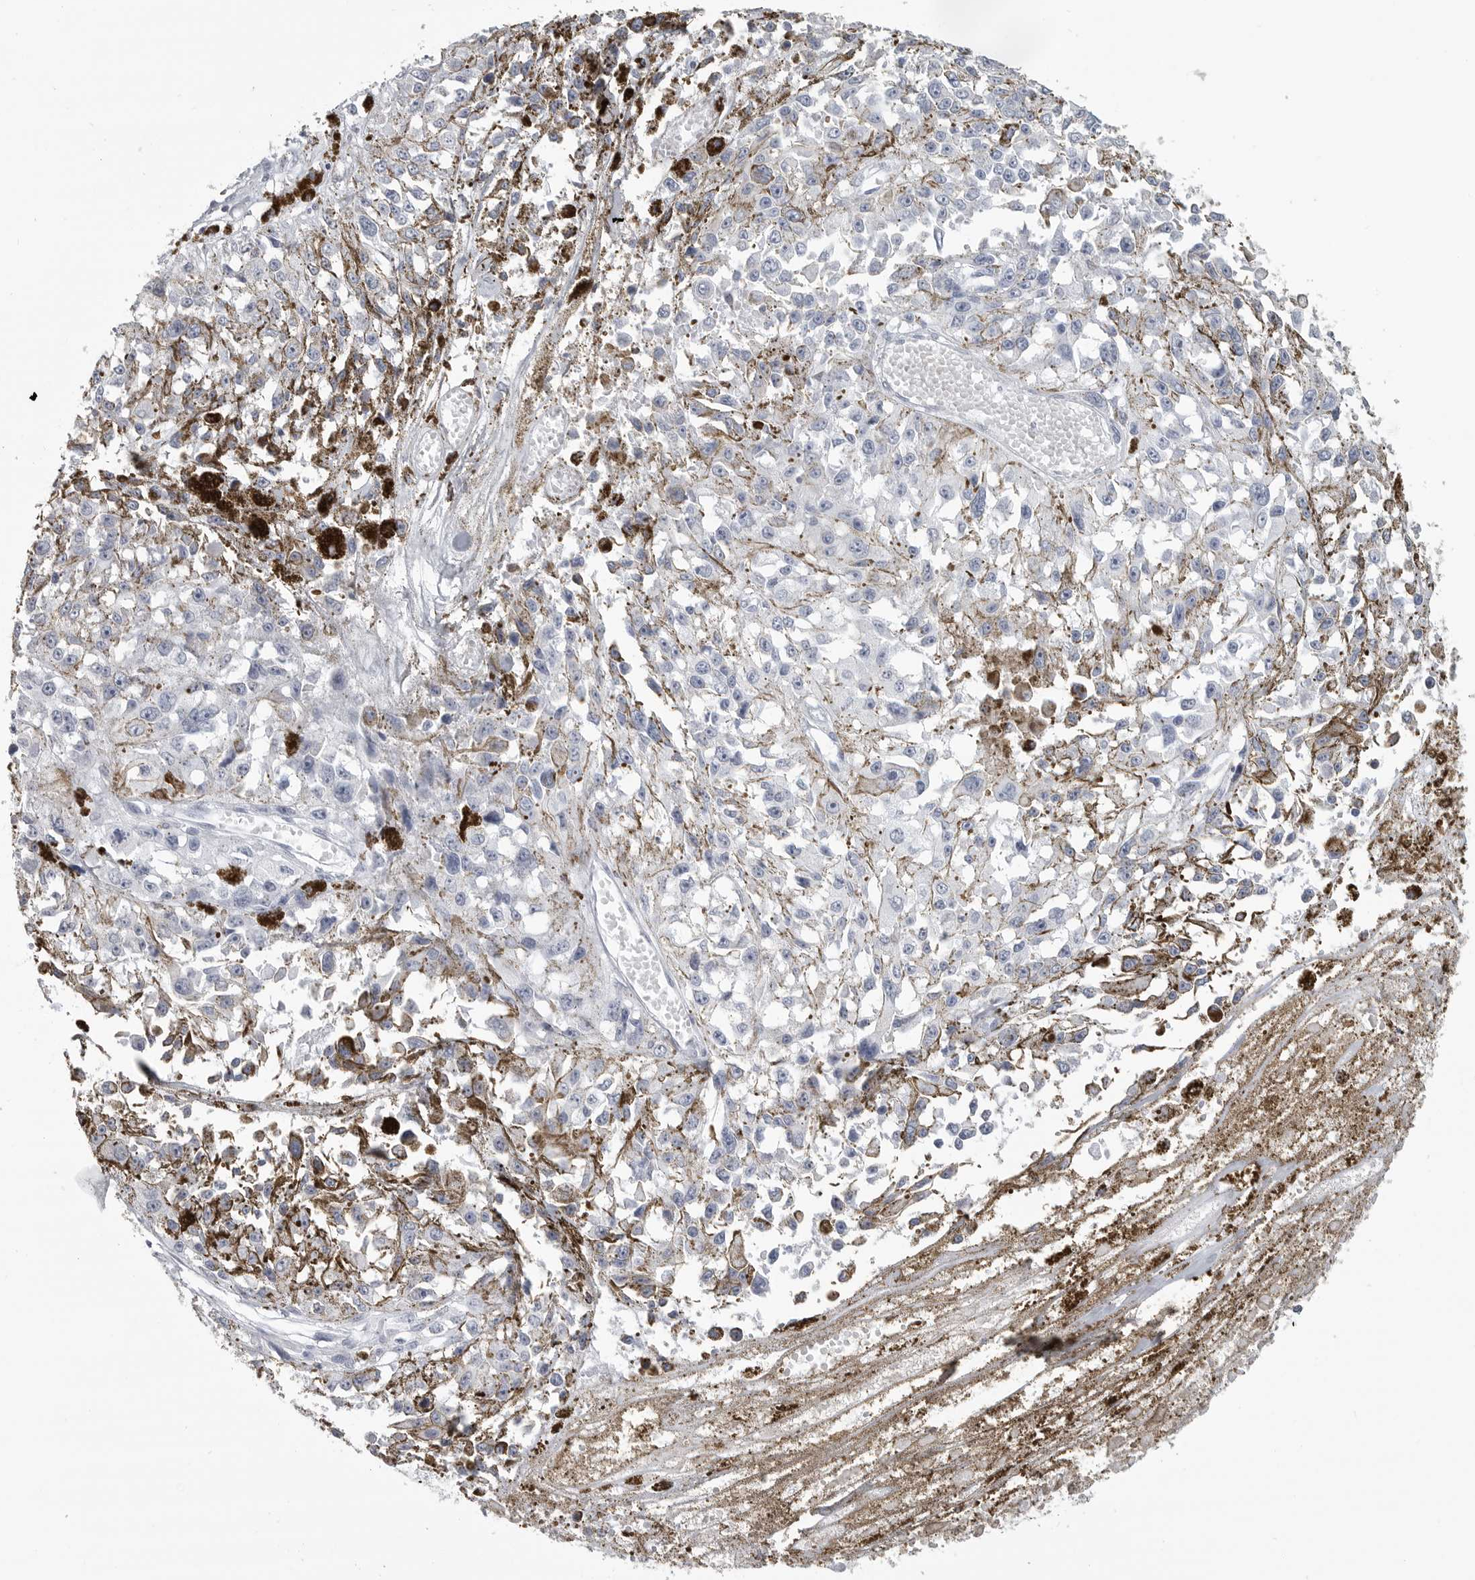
{"staining": {"intensity": "moderate", "quantity": "<25%", "location": "cytoplasmic/membranous"}, "tissue": "melanoma", "cell_type": "Tumor cells", "image_type": "cancer", "snomed": [{"axis": "morphology", "description": "Malignant melanoma, Metastatic site"}, {"axis": "topography", "description": "Lymph node"}], "caption": "DAB immunohistochemical staining of malignant melanoma (metastatic site) exhibits moderate cytoplasmic/membranous protein positivity in approximately <25% of tumor cells.", "gene": "LY6D", "patient": {"sex": "male", "age": 59}}